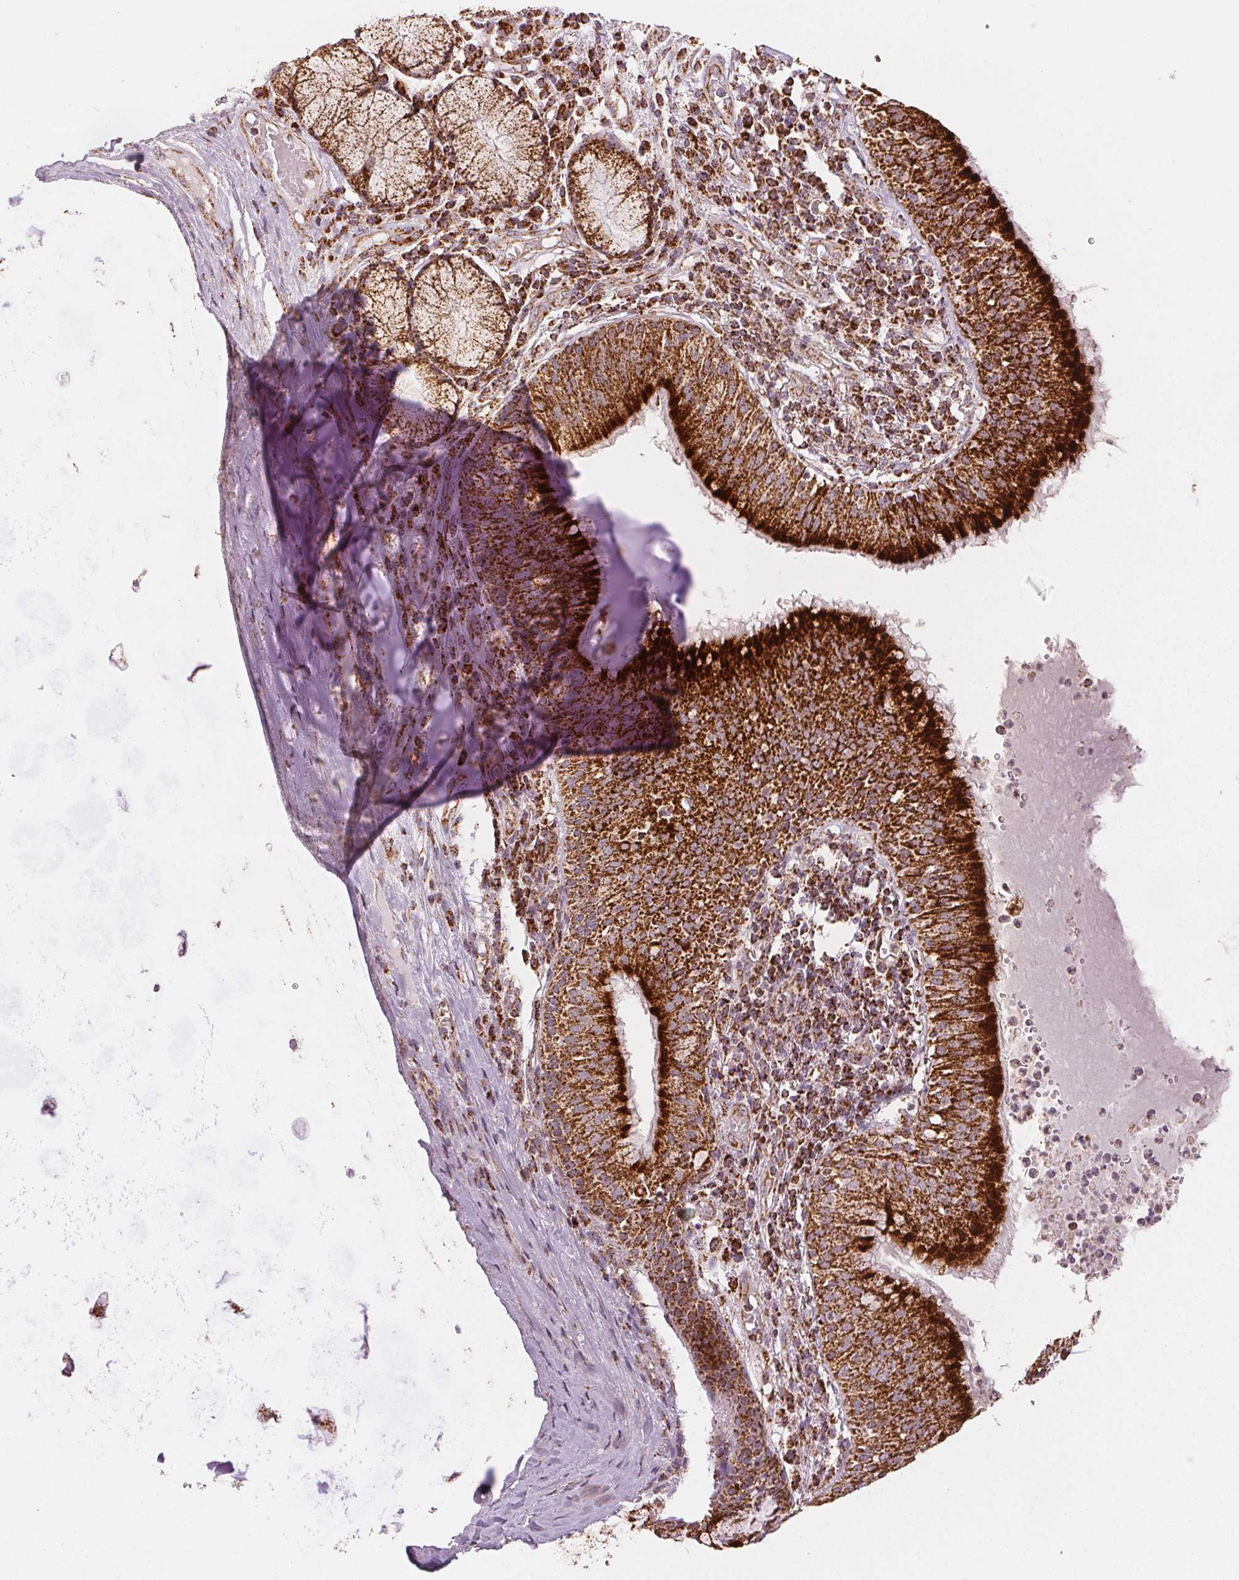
{"staining": {"intensity": "strong", "quantity": ">75%", "location": "cytoplasmic/membranous"}, "tissue": "bronchus", "cell_type": "Respiratory epithelial cells", "image_type": "normal", "snomed": [{"axis": "morphology", "description": "Normal tissue, NOS"}, {"axis": "topography", "description": "Cartilage tissue"}, {"axis": "topography", "description": "Bronchus"}], "caption": "Strong cytoplasmic/membranous expression for a protein is identified in approximately >75% of respiratory epithelial cells of benign bronchus using IHC.", "gene": "SDHB", "patient": {"sex": "male", "age": 56}}